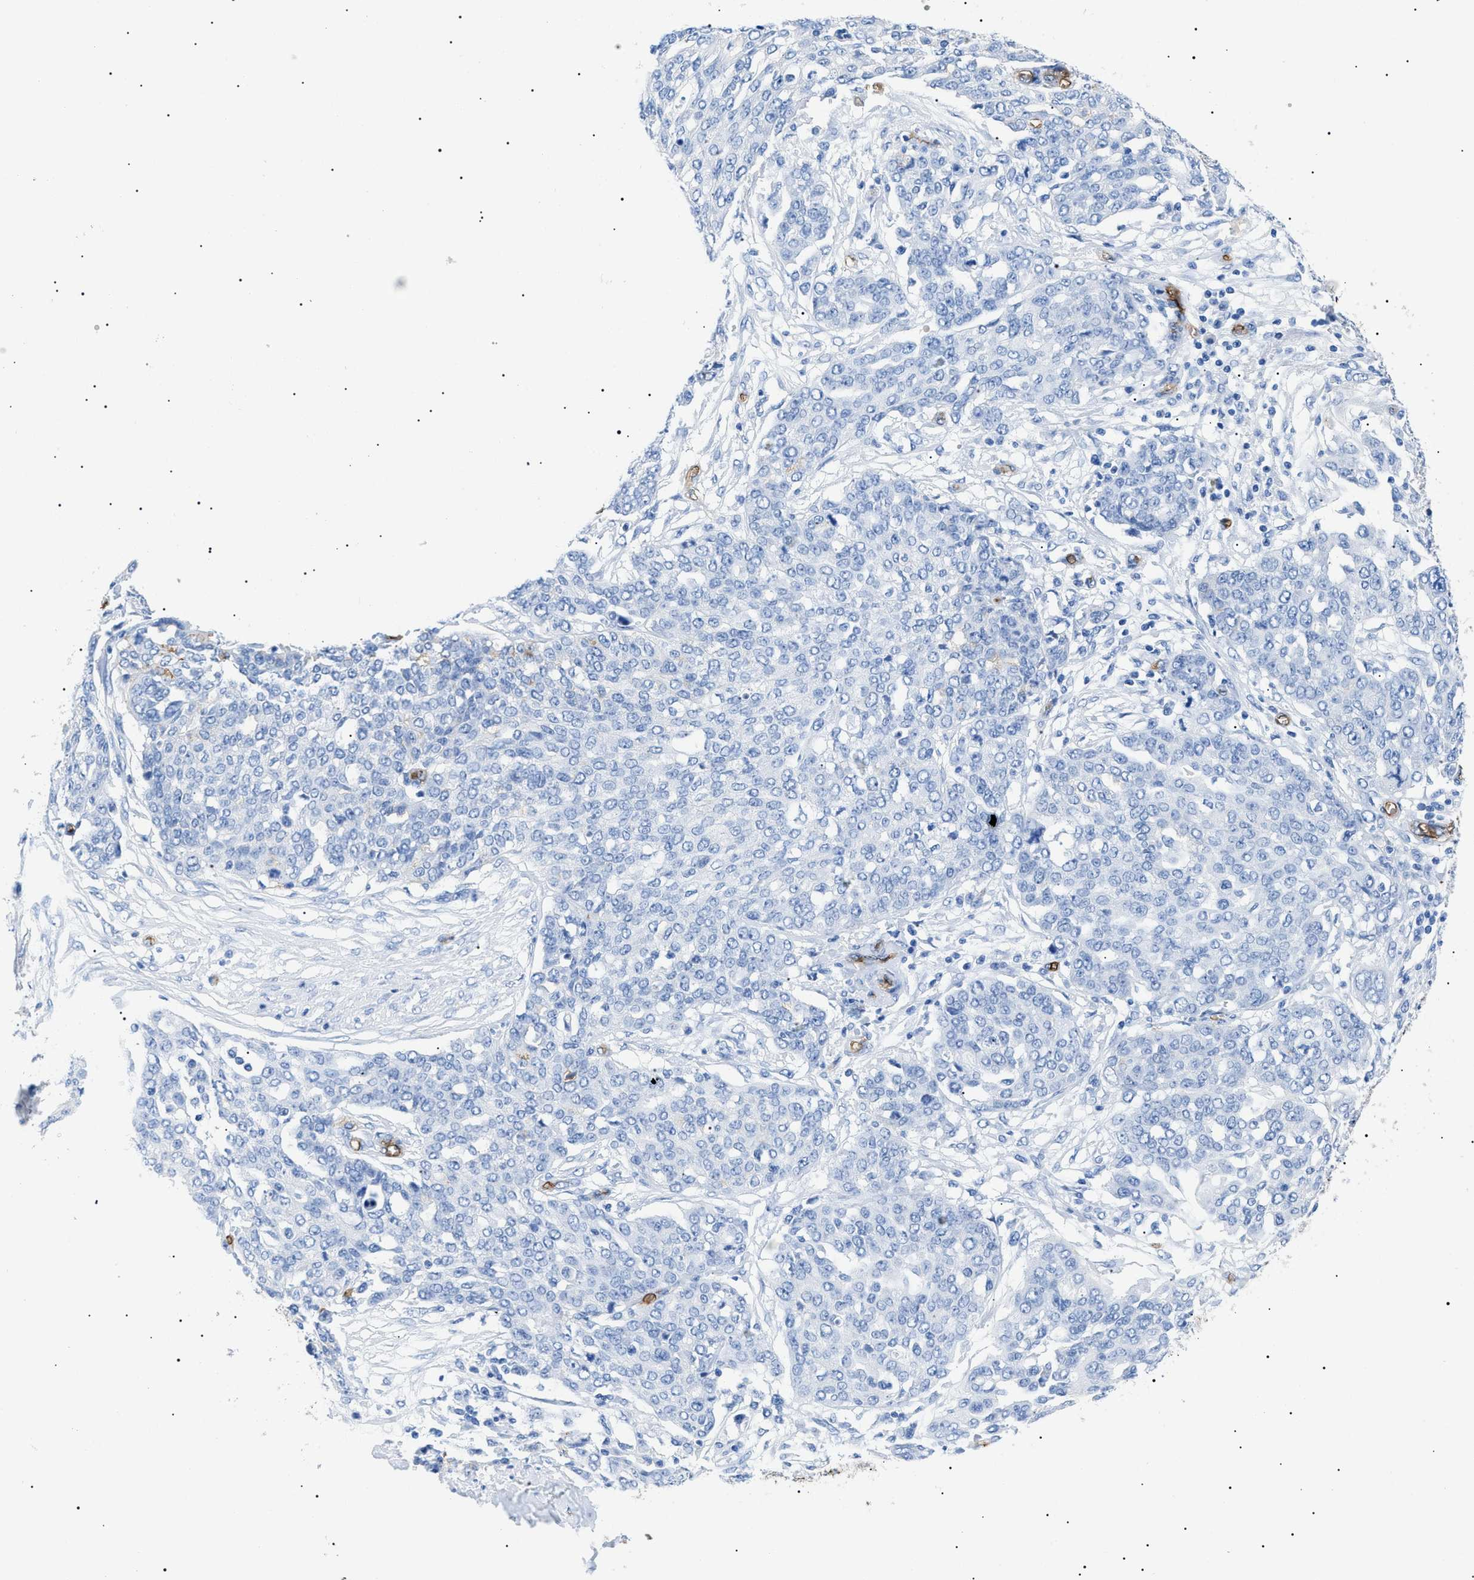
{"staining": {"intensity": "negative", "quantity": "none", "location": "none"}, "tissue": "ovarian cancer", "cell_type": "Tumor cells", "image_type": "cancer", "snomed": [{"axis": "morphology", "description": "Cystadenocarcinoma, serous, NOS"}, {"axis": "topography", "description": "Soft tissue"}, {"axis": "topography", "description": "Ovary"}], "caption": "This is an immunohistochemistry (IHC) image of human serous cystadenocarcinoma (ovarian). There is no staining in tumor cells.", "gene": "PODXL", "patient": {"sex": "female", "age": 57}}